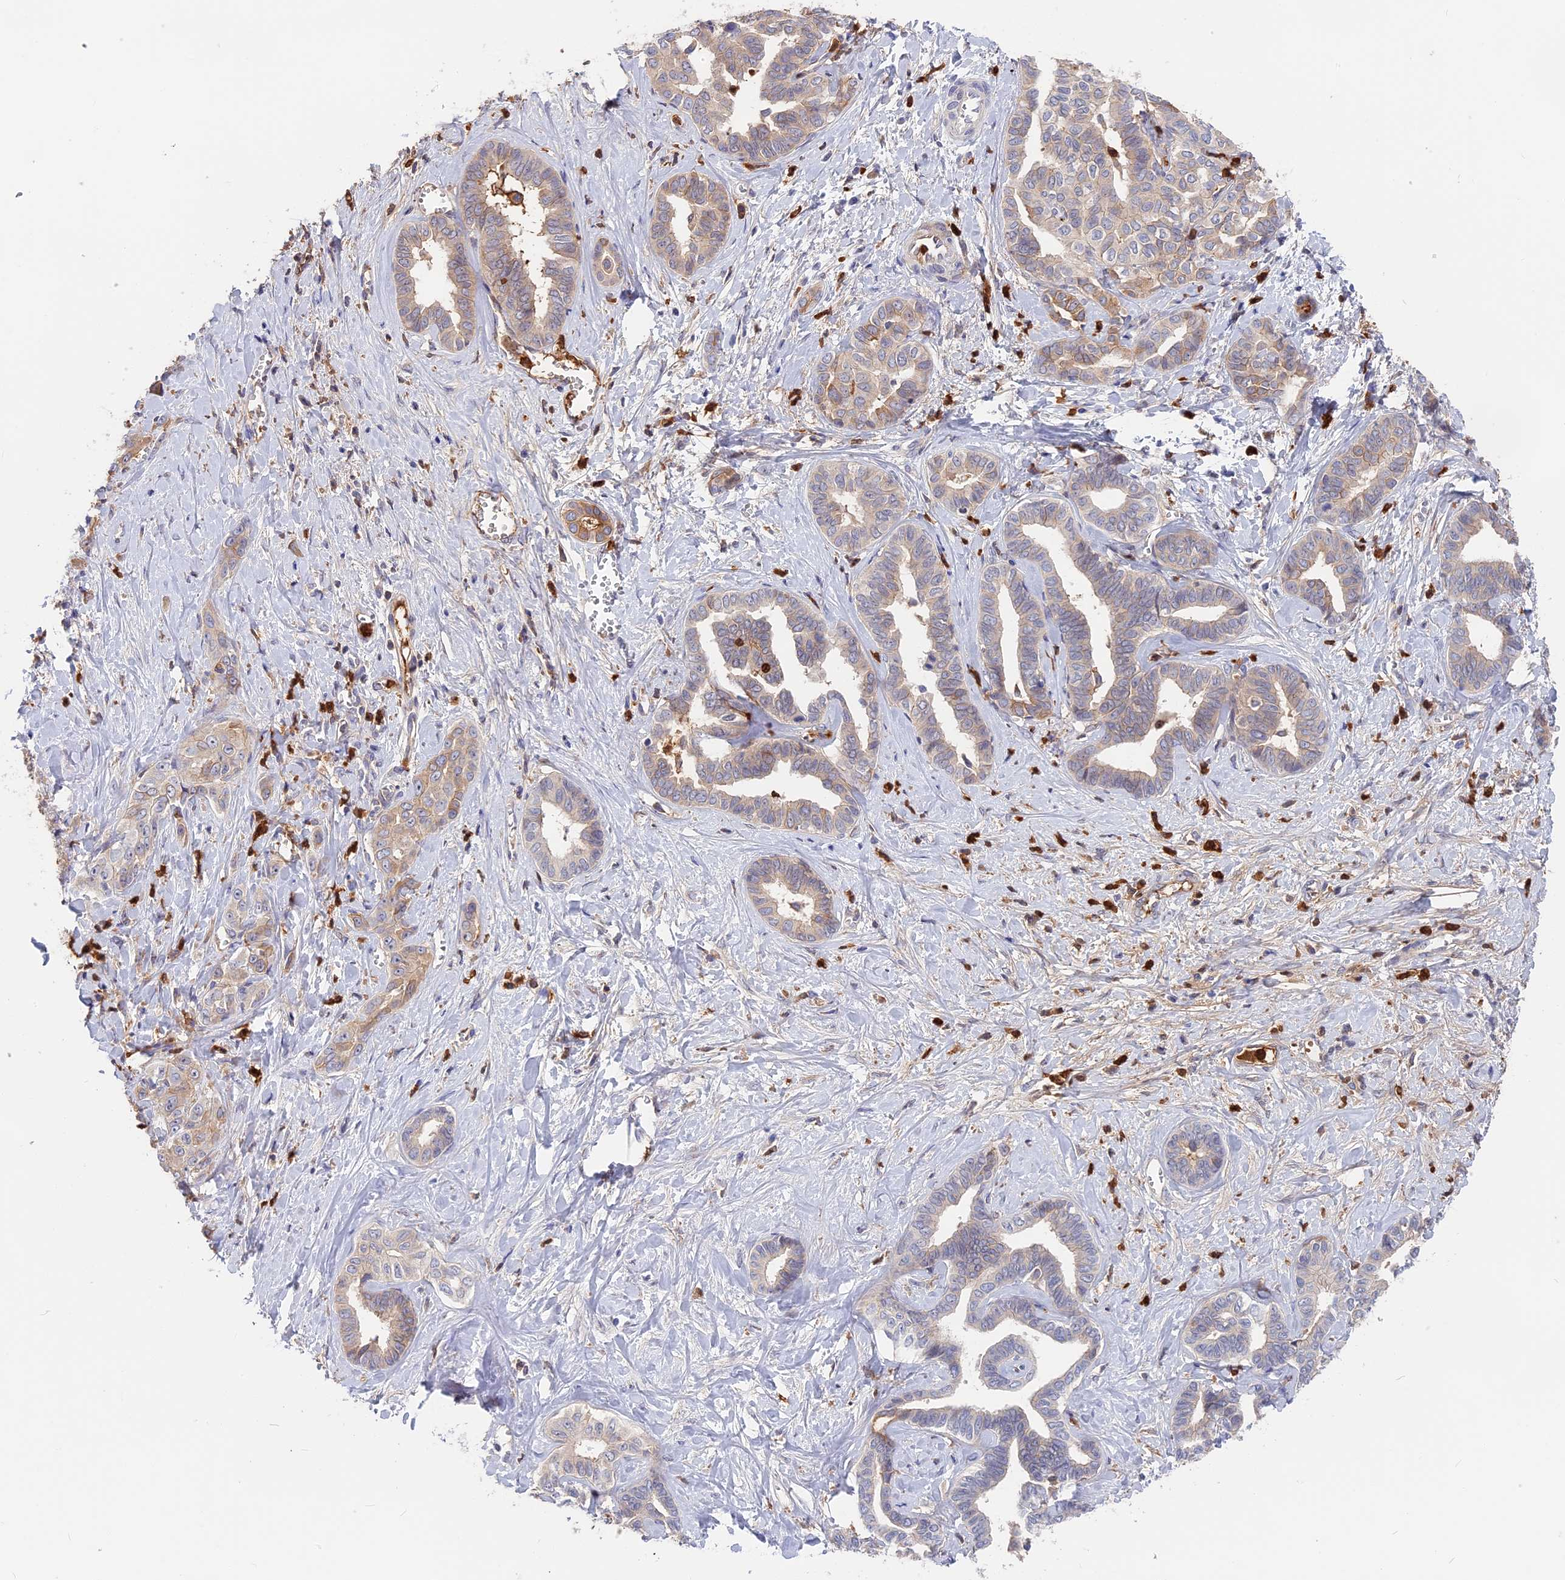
{"staining": {"intensity": "weak", "quantity": "25%-75%", "location": "cytoplasmic/membranous"}, "tissue": "liver cancer", "cell_type": "Tumor cells", "image_type": "cancer", "snomed": [{"axis": "morphology", "description": "Cholangiocarcinoma"}, {"axis": "topography", "description": "Liver"}], "caption": "This photomicrograph demonstrates IHC staining of human cholangiocarcinoma (liver), with low weak cytoplasmic/membranous staining in approximately 25%-75% of tumor cells.", "gene": "ADGRD1", "patient": {"sex": "female", "age": 77}}